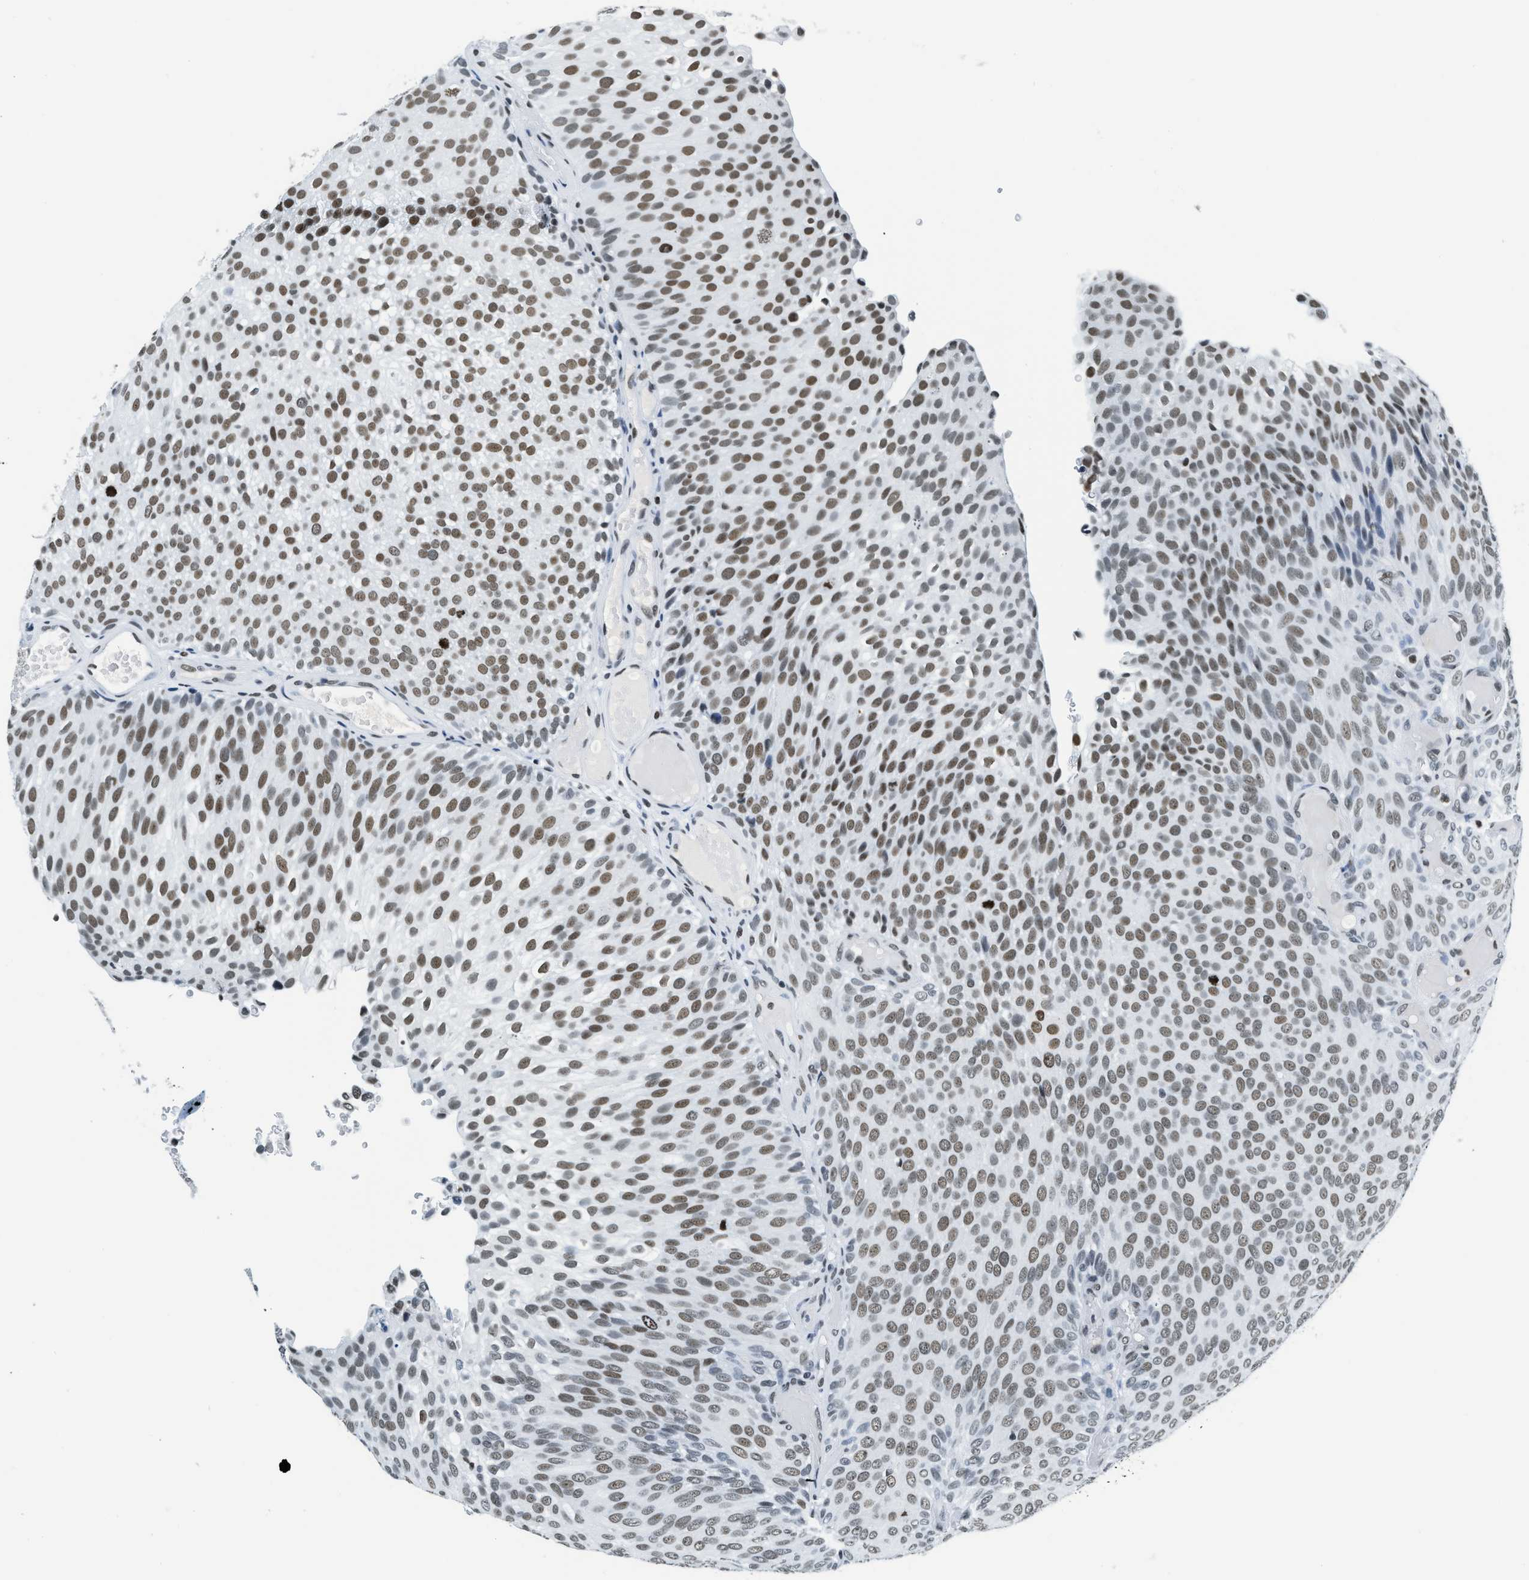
{"staining": {"intensity": "moderate", "quantity": ">75%", "location": "nuclear"}, "tissue": "urothelial cancer", "cell_type": "Tumor cells", "image_type": "cancer", "snomed": [{"axis": "morphology", "description": "Urothelial carcinoma, Low grade"}, {"axis": "topography", "description": "Urinary bladder"}], "caption": "A photomicrograph showing moderate nuclear positivity in approximately >75% of tumor cells in low-grade urothelial carcinoma, as visualized by brown immunohistochemical staining.", "gene": "TOP1", "patient": {"sex": "male", "age": 78}}